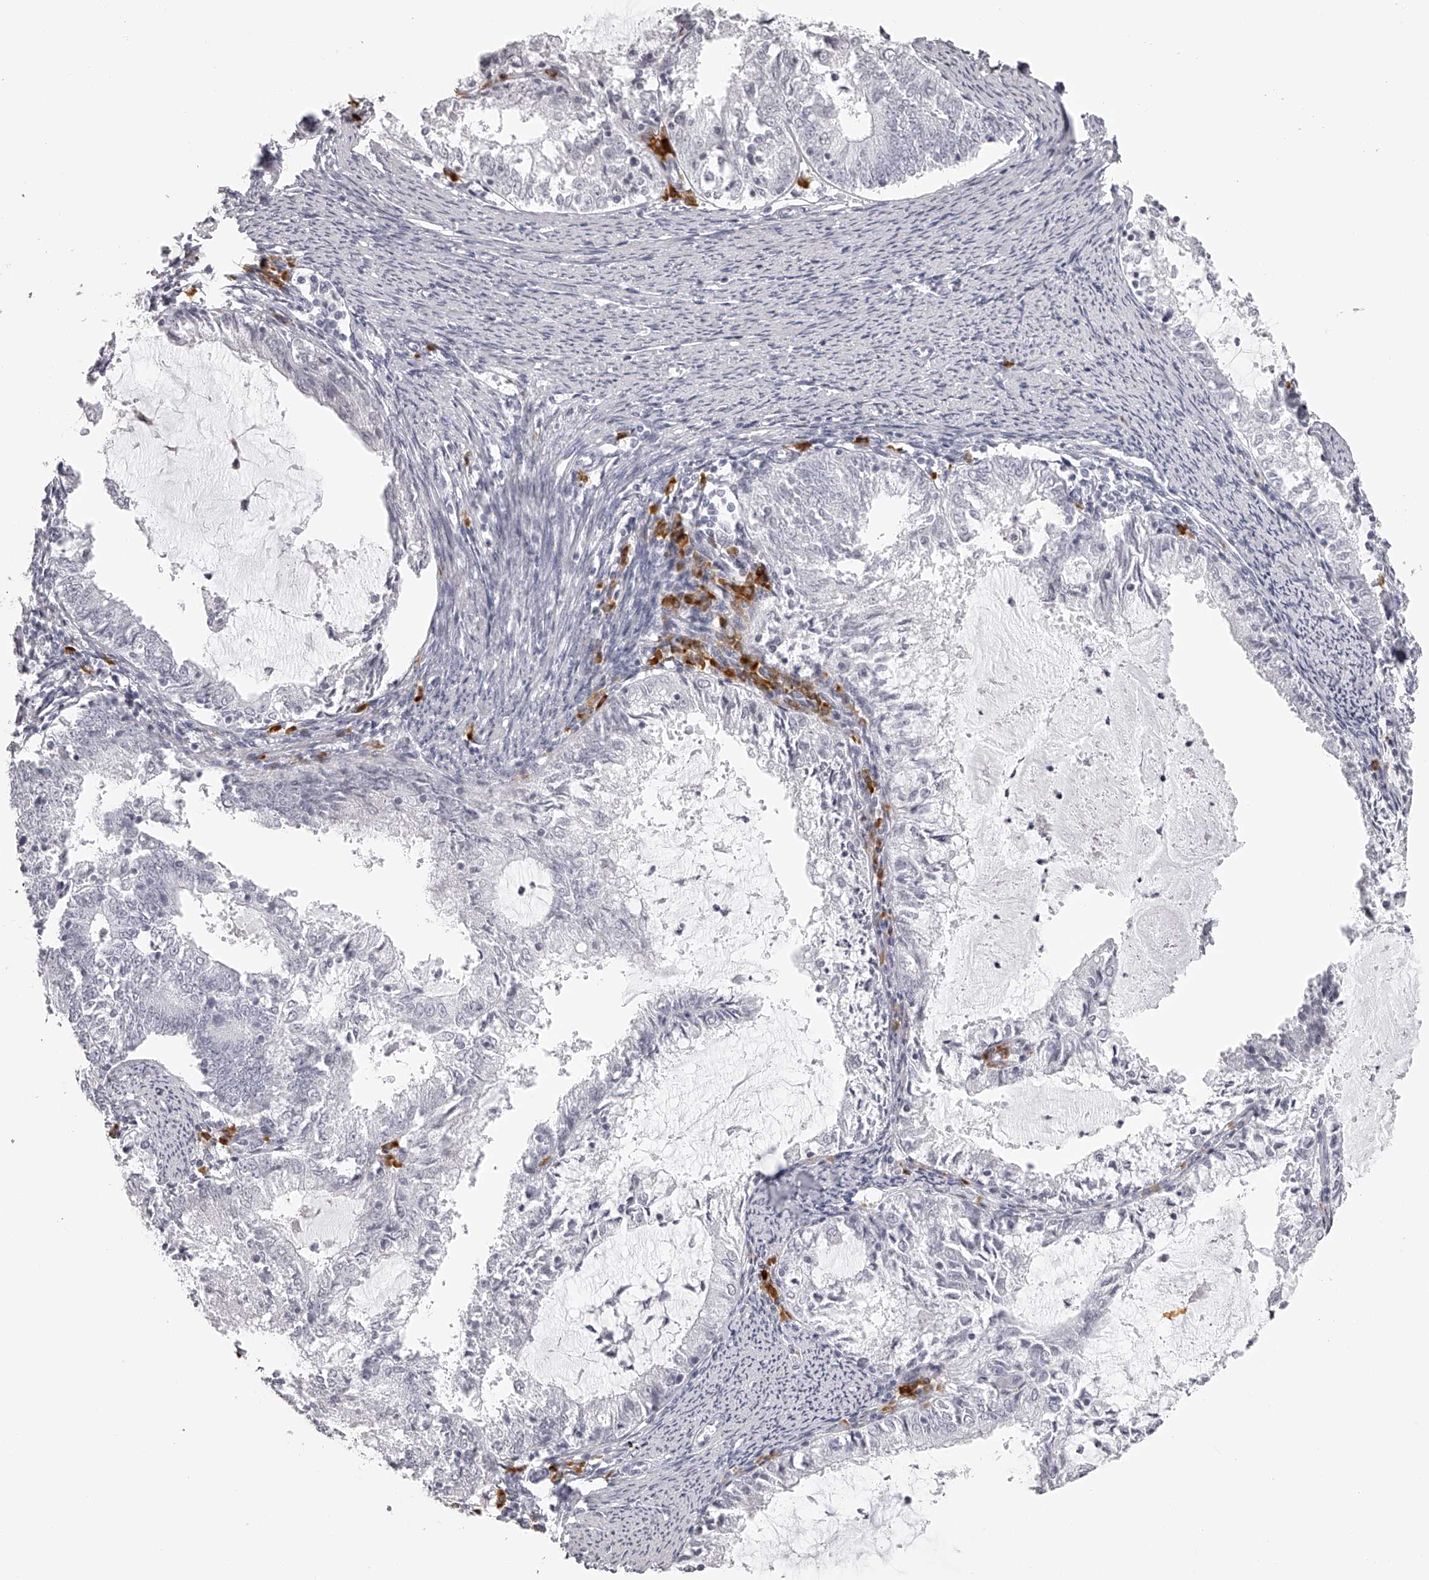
{"staining": {"intensity": "negative", "quantity": "none", "location": "none"}, "tissue": "endometrial cancer", "cell_type": "Tumor cells", "image_type": "cancer", "snomed": [{"axis": "morphology", "description": "Adenocarcinoma, NOS"}, {"axis": "topography", "description": "Endometrium"}], "caption": "Tumor cells show no significant protein expression in endometrial cancer.", "gene": "SEC11C", "patient": {"sex": "female", "age": 57}}